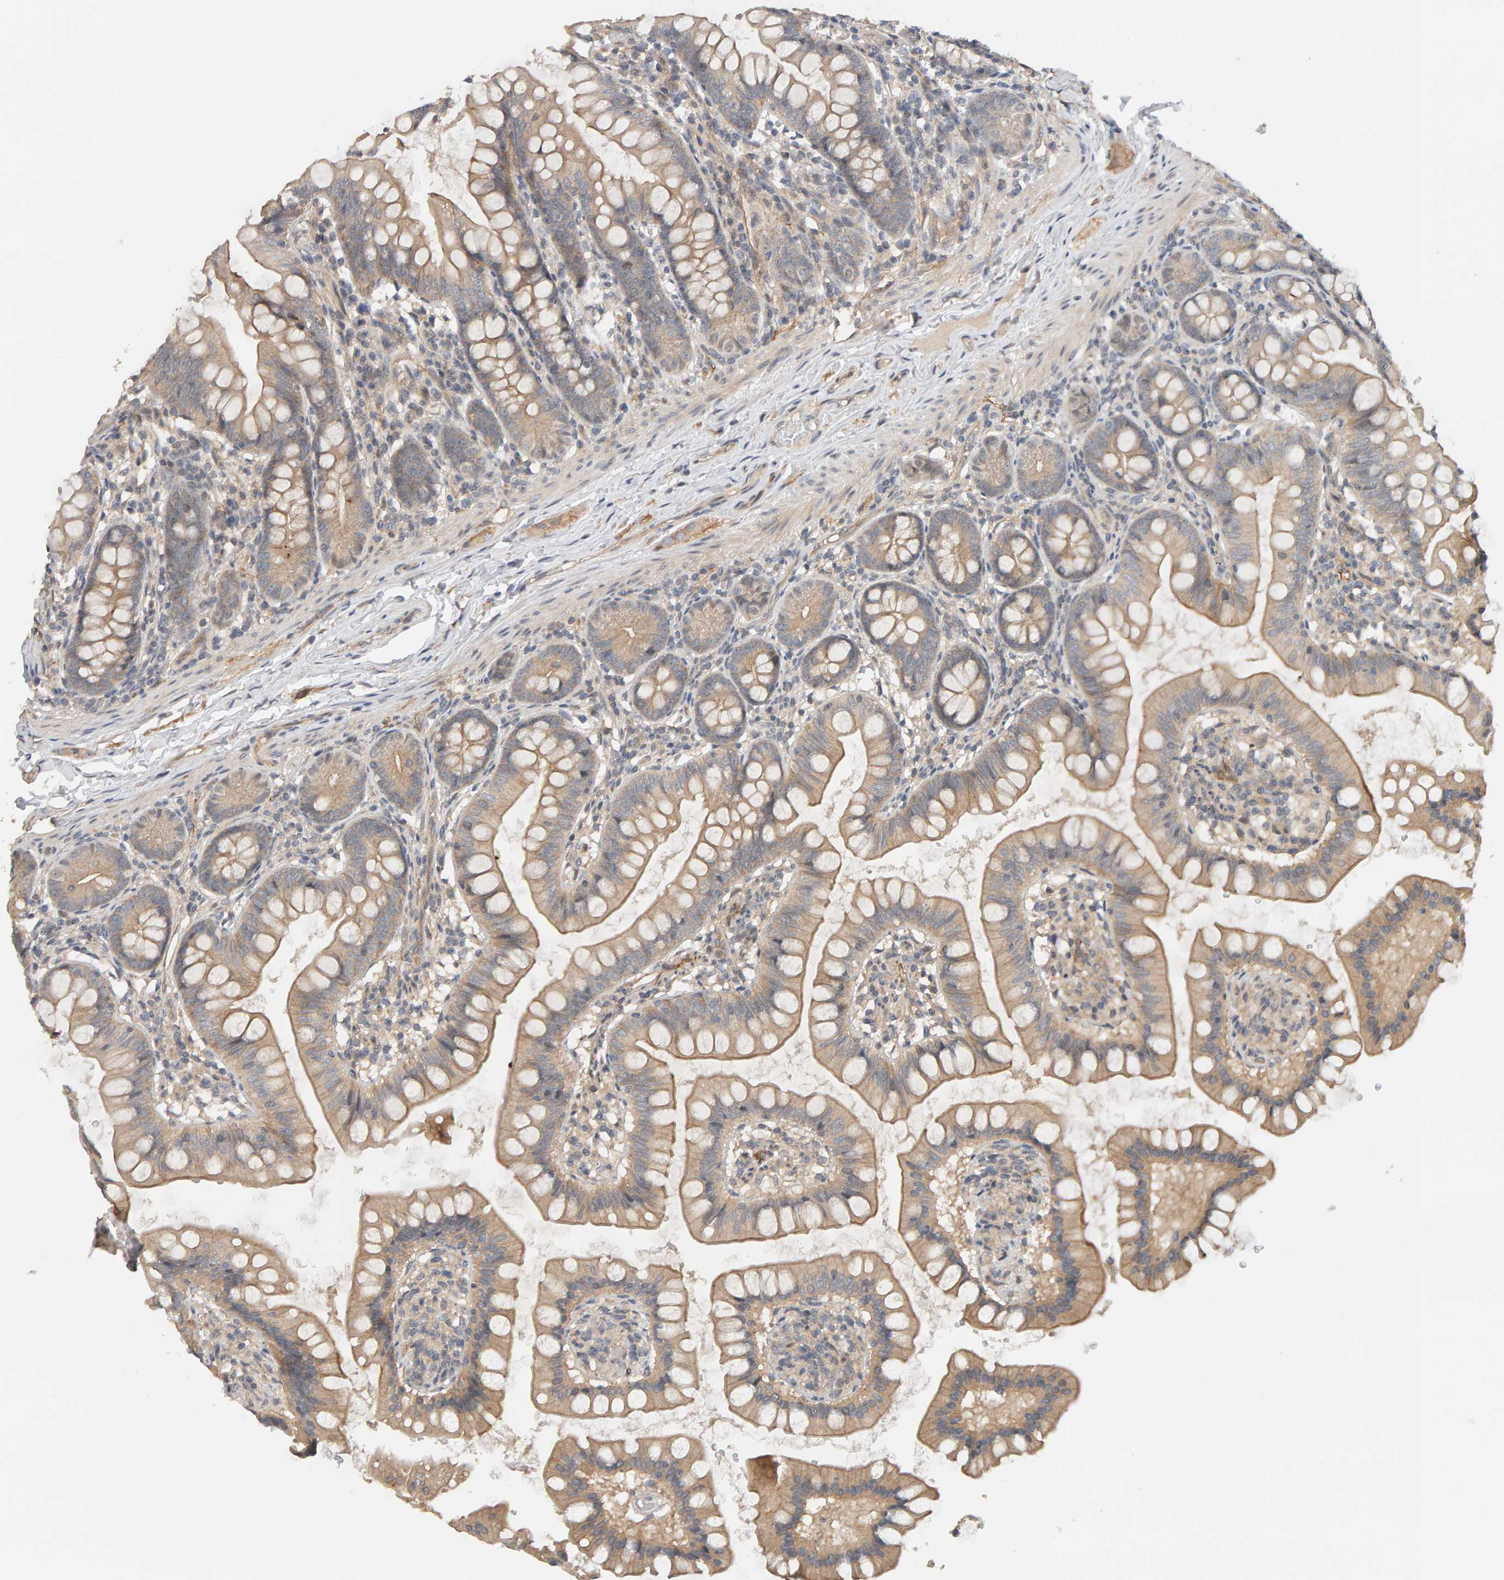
{"staining": {"intensity": "weak", "quantity": ">75%", "location": "cytoplasmic/membranous"}, "tissue": "small intestine", "cell_type": "Glandular cells", "image_type": "normal", "snomed": [{"axis": "morphology", "description": "Normal tissue, NOS"}, {"axis": "topography", "description": "Small intestine"}], "caption": "Benign small intestine was stained to show a protein in brown. There is low levels of weak cytoplasmic/membranous positivity in approximately >75% of glandular cells. (brown staining indicates protein expression, while blue staining denotes nuclei).", "gene": "PPP1R16A", "patient": {"sex": "male", "age": 7}}